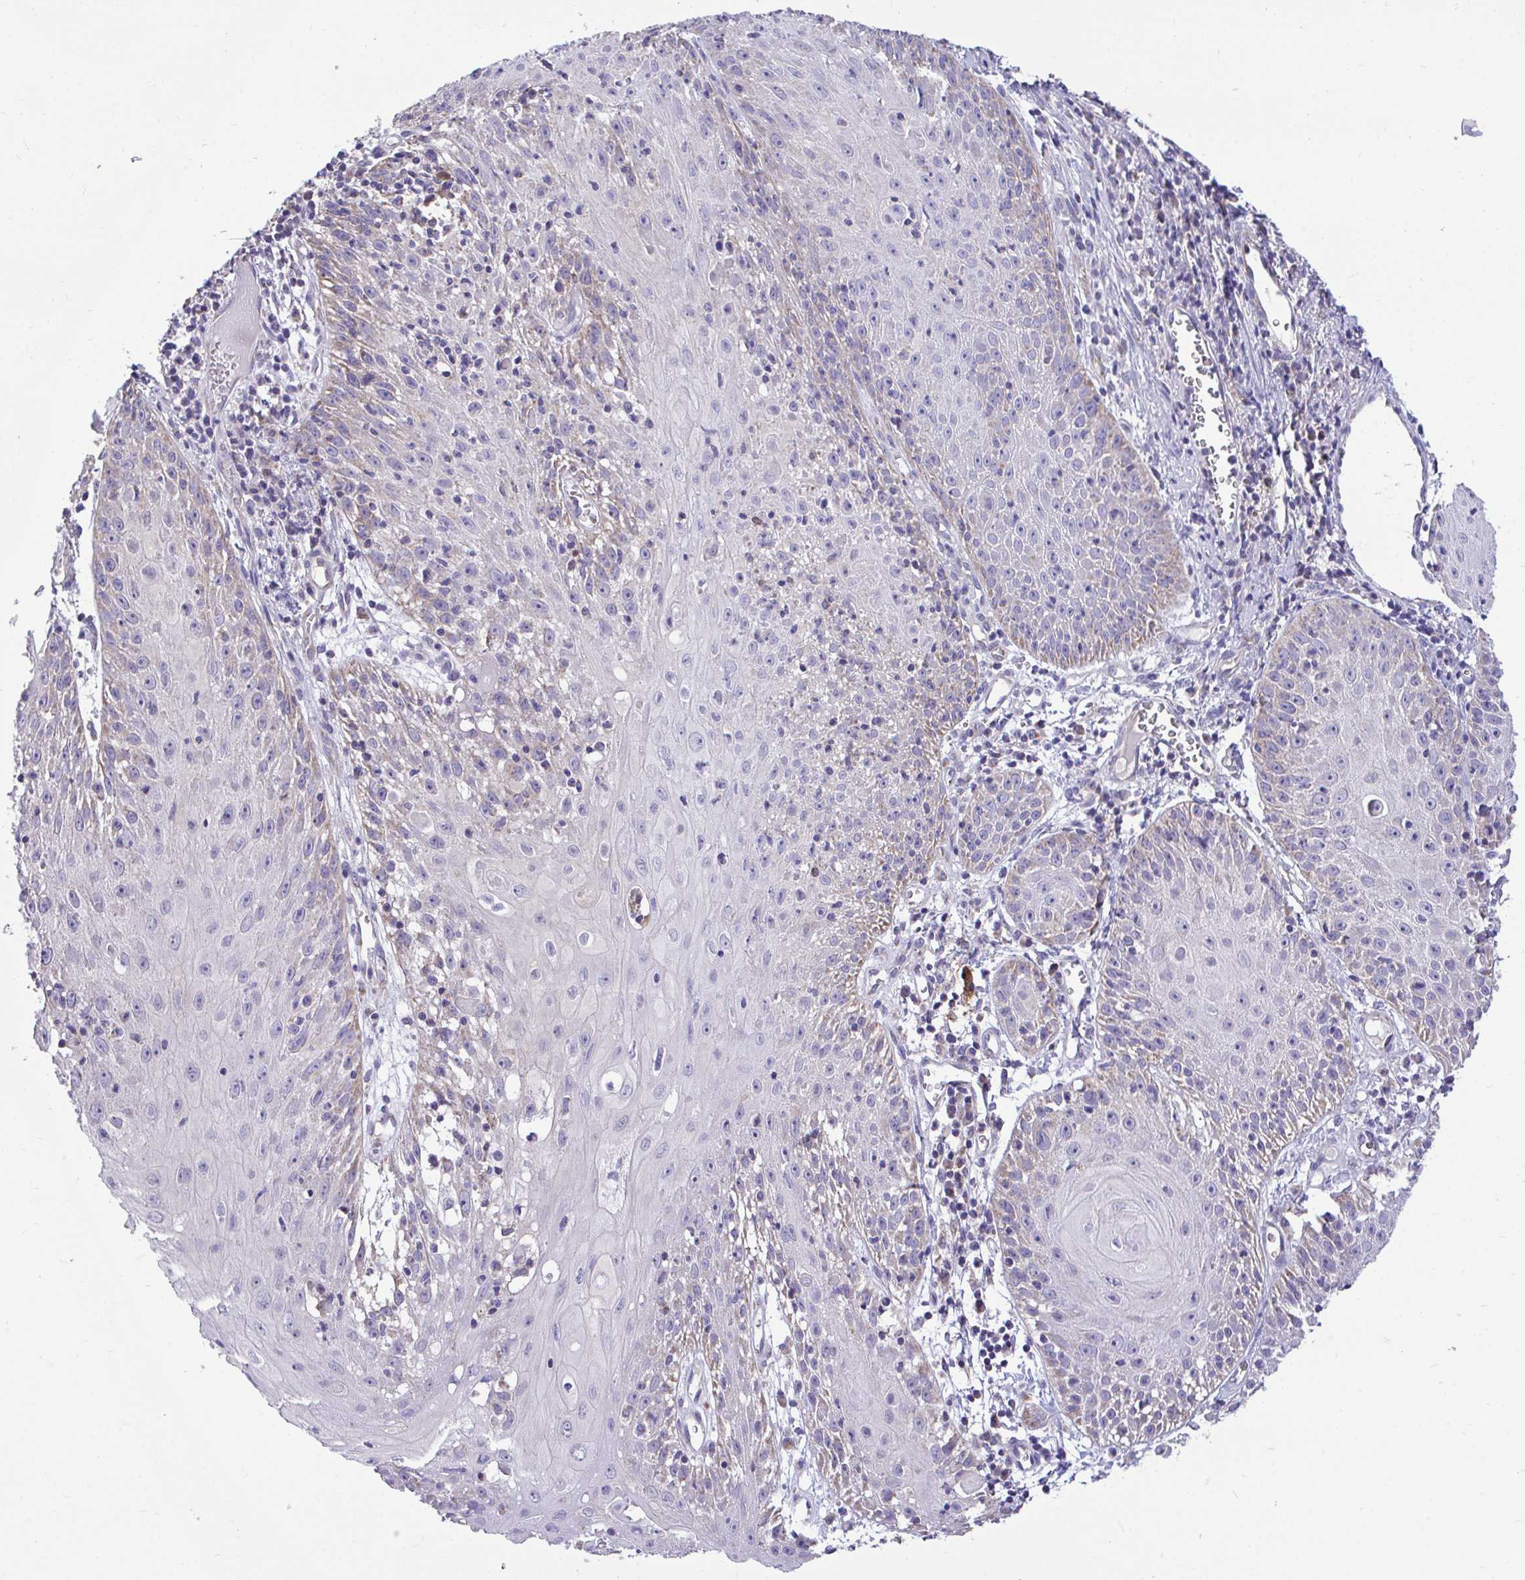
{"staining": {"intensity": "weak", "quantity": "<25%", "location": "cytoplasmic/membranous"}, "tissue": "skin cancer", "cell_type": "Tumor cells", "image_type": "cancer", "snomed": [{"axis": "morphology", "description": "Squamous cell carcinoma, NOS"}, {"axis": "topography", "description": "Skin"}, {"axis": "topography", "description": "Vulva"}], "caption": "Tumor cells are negative for brown protein staining in skin cancer. The staining is performed using DAB brown chromogen with nuclei counter-stained in using hematoxylin.", "gene": "SARS2", "patient": {"sex": "female", "age": 76}}